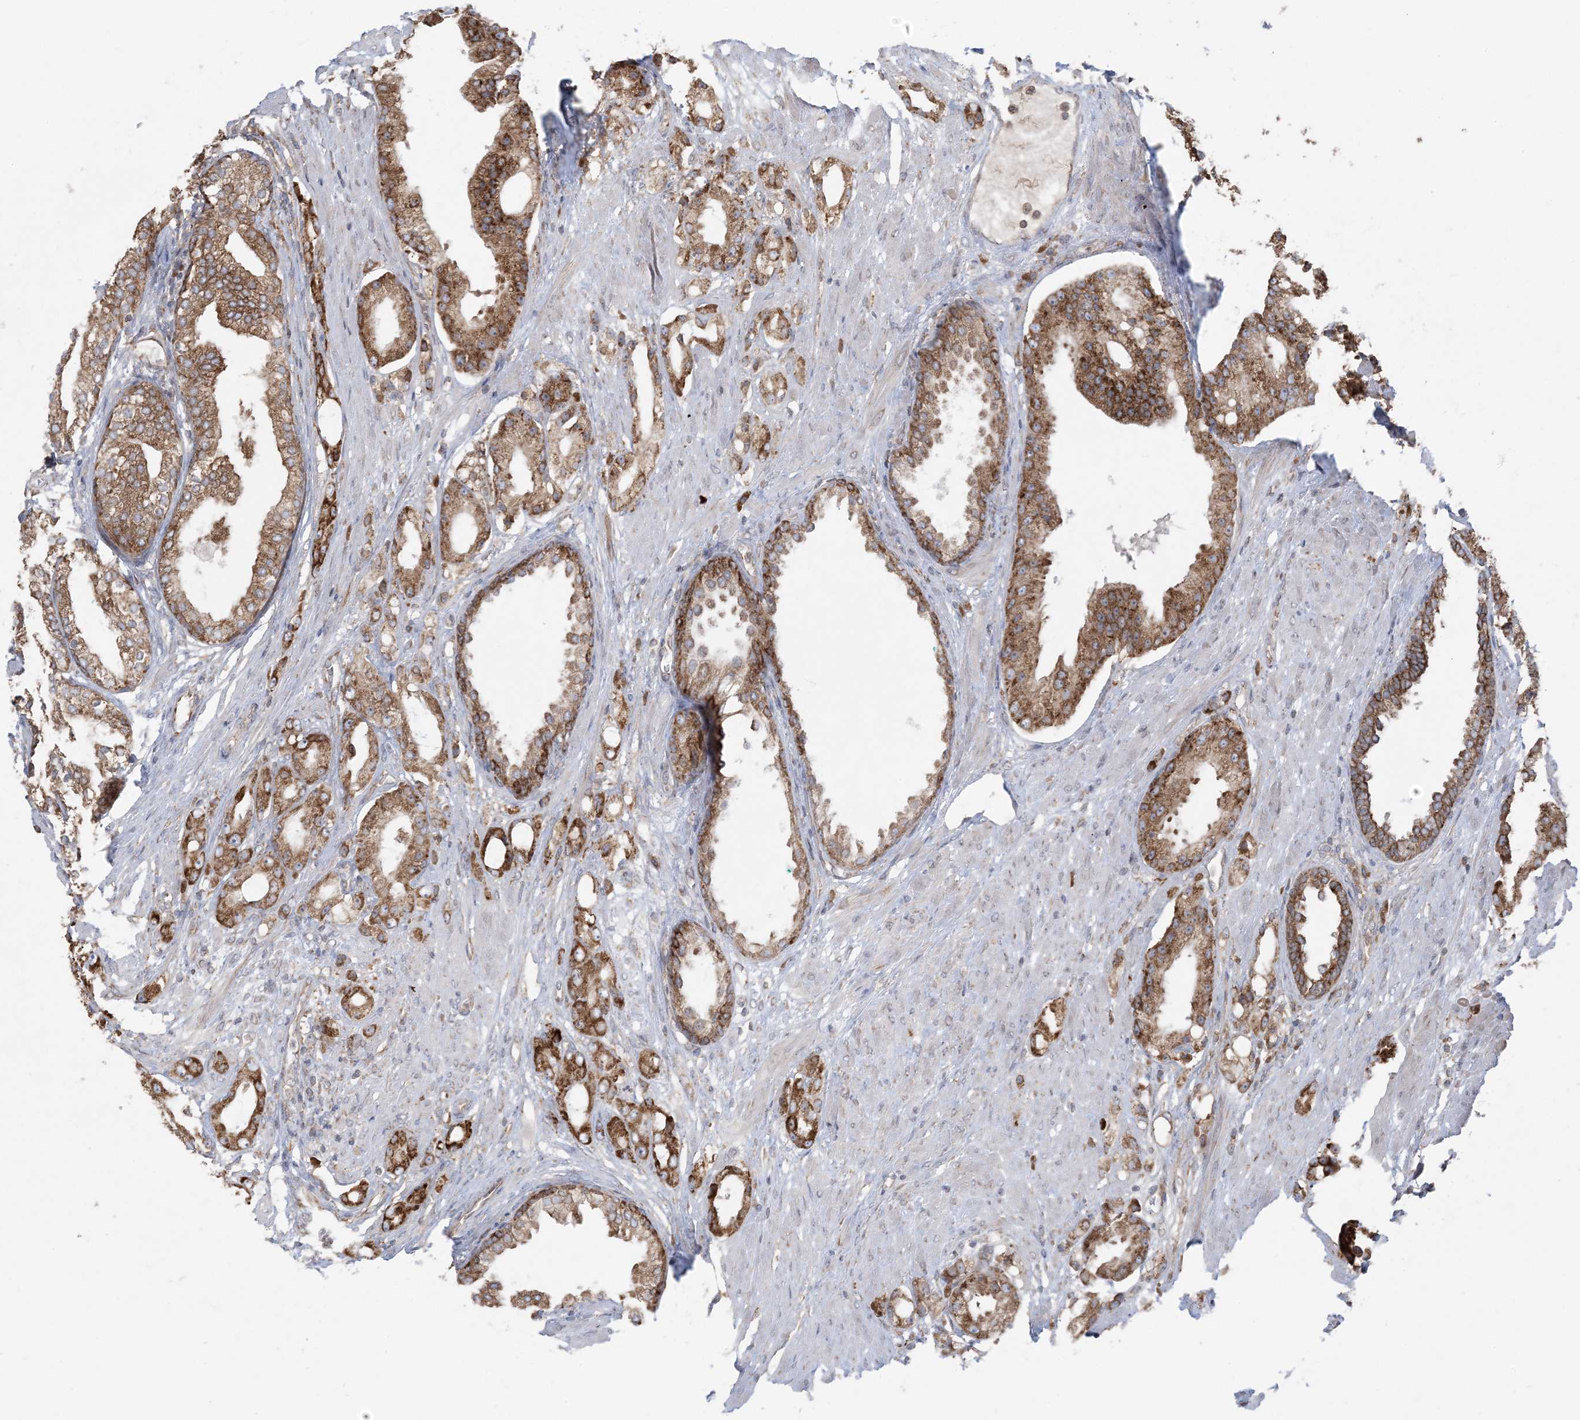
{"staining": {"intensity": "moderate", "quantity": ">75%", "location": "cytoplasmic/membranous"}, "tissue": "prostate cancer", "cell_type": "Tumor cells", "image_type": "cancer", "snomed": [{"axis": "morphology", "description": "Adenocarcinoma, Low grade"}, {"axis": "topography", "description": "Prostate"}], "caption": "An image of human prostate cancer stained for a protein demonstrates moderate cytoplasmic/membranous brown staining in tumor cells.", "gene": "UBXN4", "patient": {"sex": "male", "age": 67}}